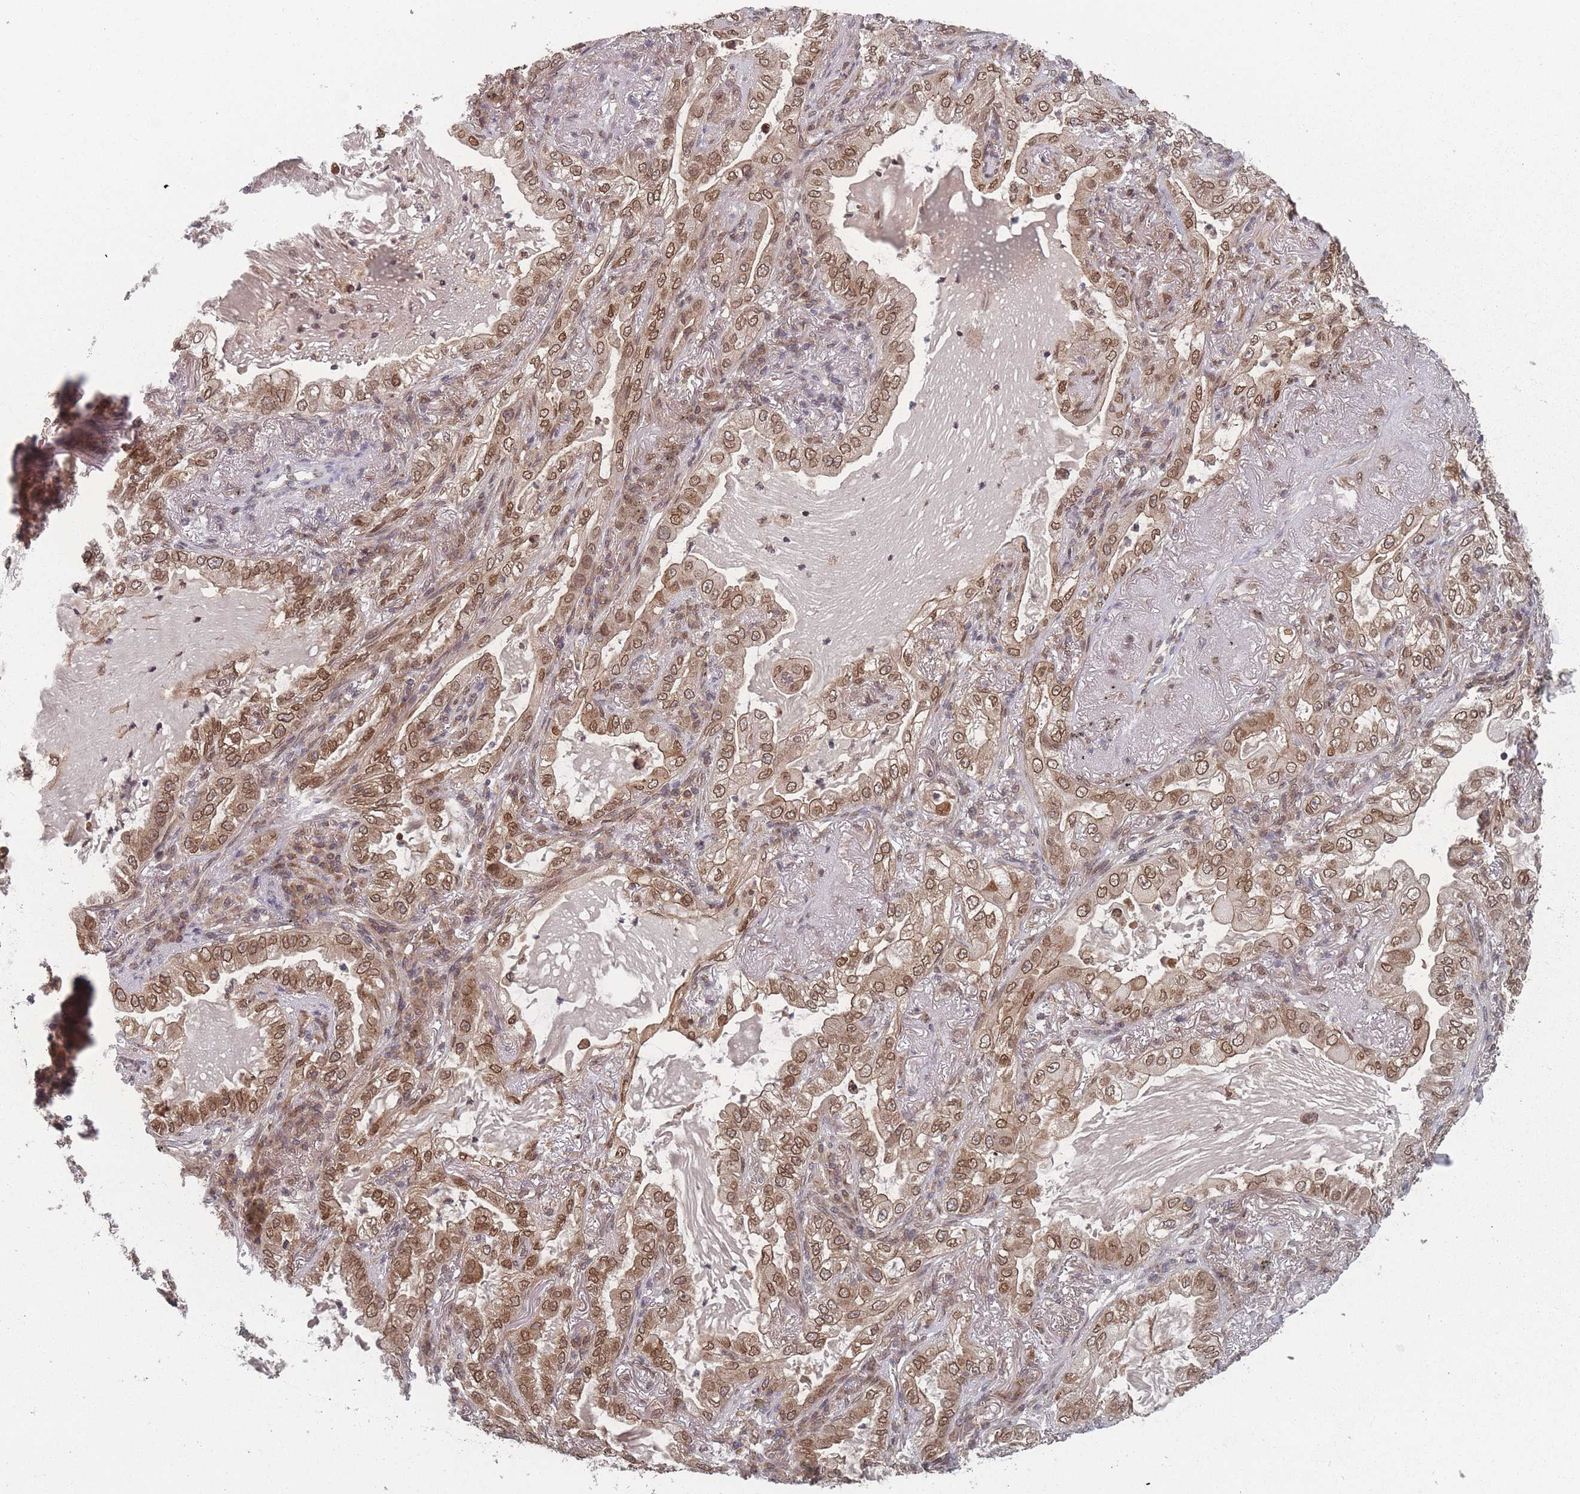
{"staining": {"intensity": "moderate", "quantity": ">75%", "location": "cytoplasmic/membranous,nuclear"}, "tissue": "lung cancer", "cell_type": "Tumor cells", "image_type": "cancer", "snomed": [{"axis": "morphology", "description": "Adenocarcinoma, NOS"}, {"axis": "topography", "description": "Lung"}], "caption": "About >75% of tumor cells in lung cancer (adenocarcinoma) demonstrate moderate cytoplasmic/membranous and nuclear protein staining as visualized by brown immunohistochemical staining.", "gene": "TBC1D25", "patient": {"sex": "female", "age": 73}}